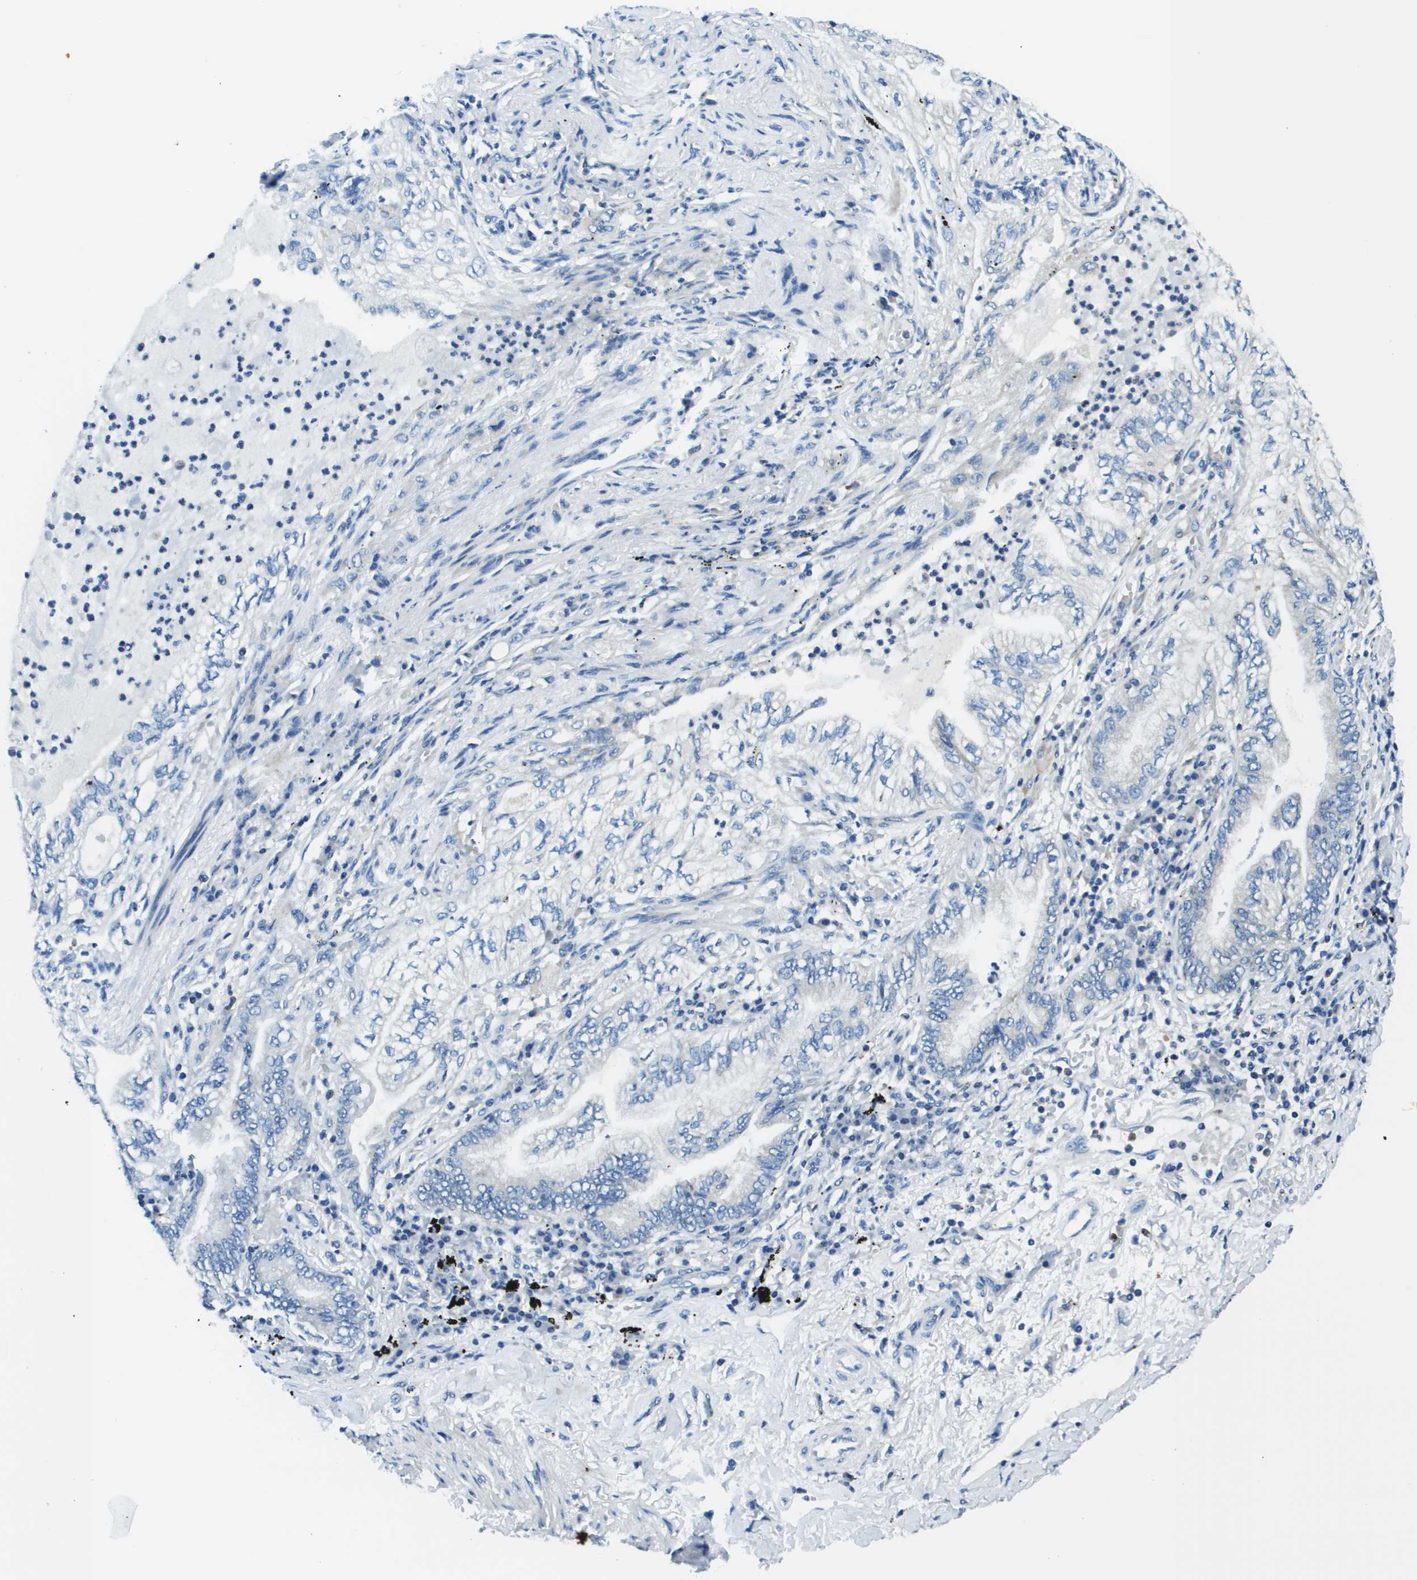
{"staining": {"intensity": "negative", "quantity": "none", "location": "none"}, "tissue": "lung cancer", "cell_type": "Tumor cells", "image_type": "cancer", "snomed": [{"axis": "morphology", "description": "Normal tissue, NOS"}, {"axis": "morphology", "description": "Adenocarcinoma, NOS"}, {"axis": "topography", "description": "Bronchus"}, {"axis": "topography", "description": "Lung"}], "caption": "Immunohistochemistry (IHC) histopathology image of lung cancer (adenocarcinoma) stained for a protein (brown), which exhibits no expression in tumor cells.", "gene": "CNPY3", "patient": {"sex": "female", "age": 70}}